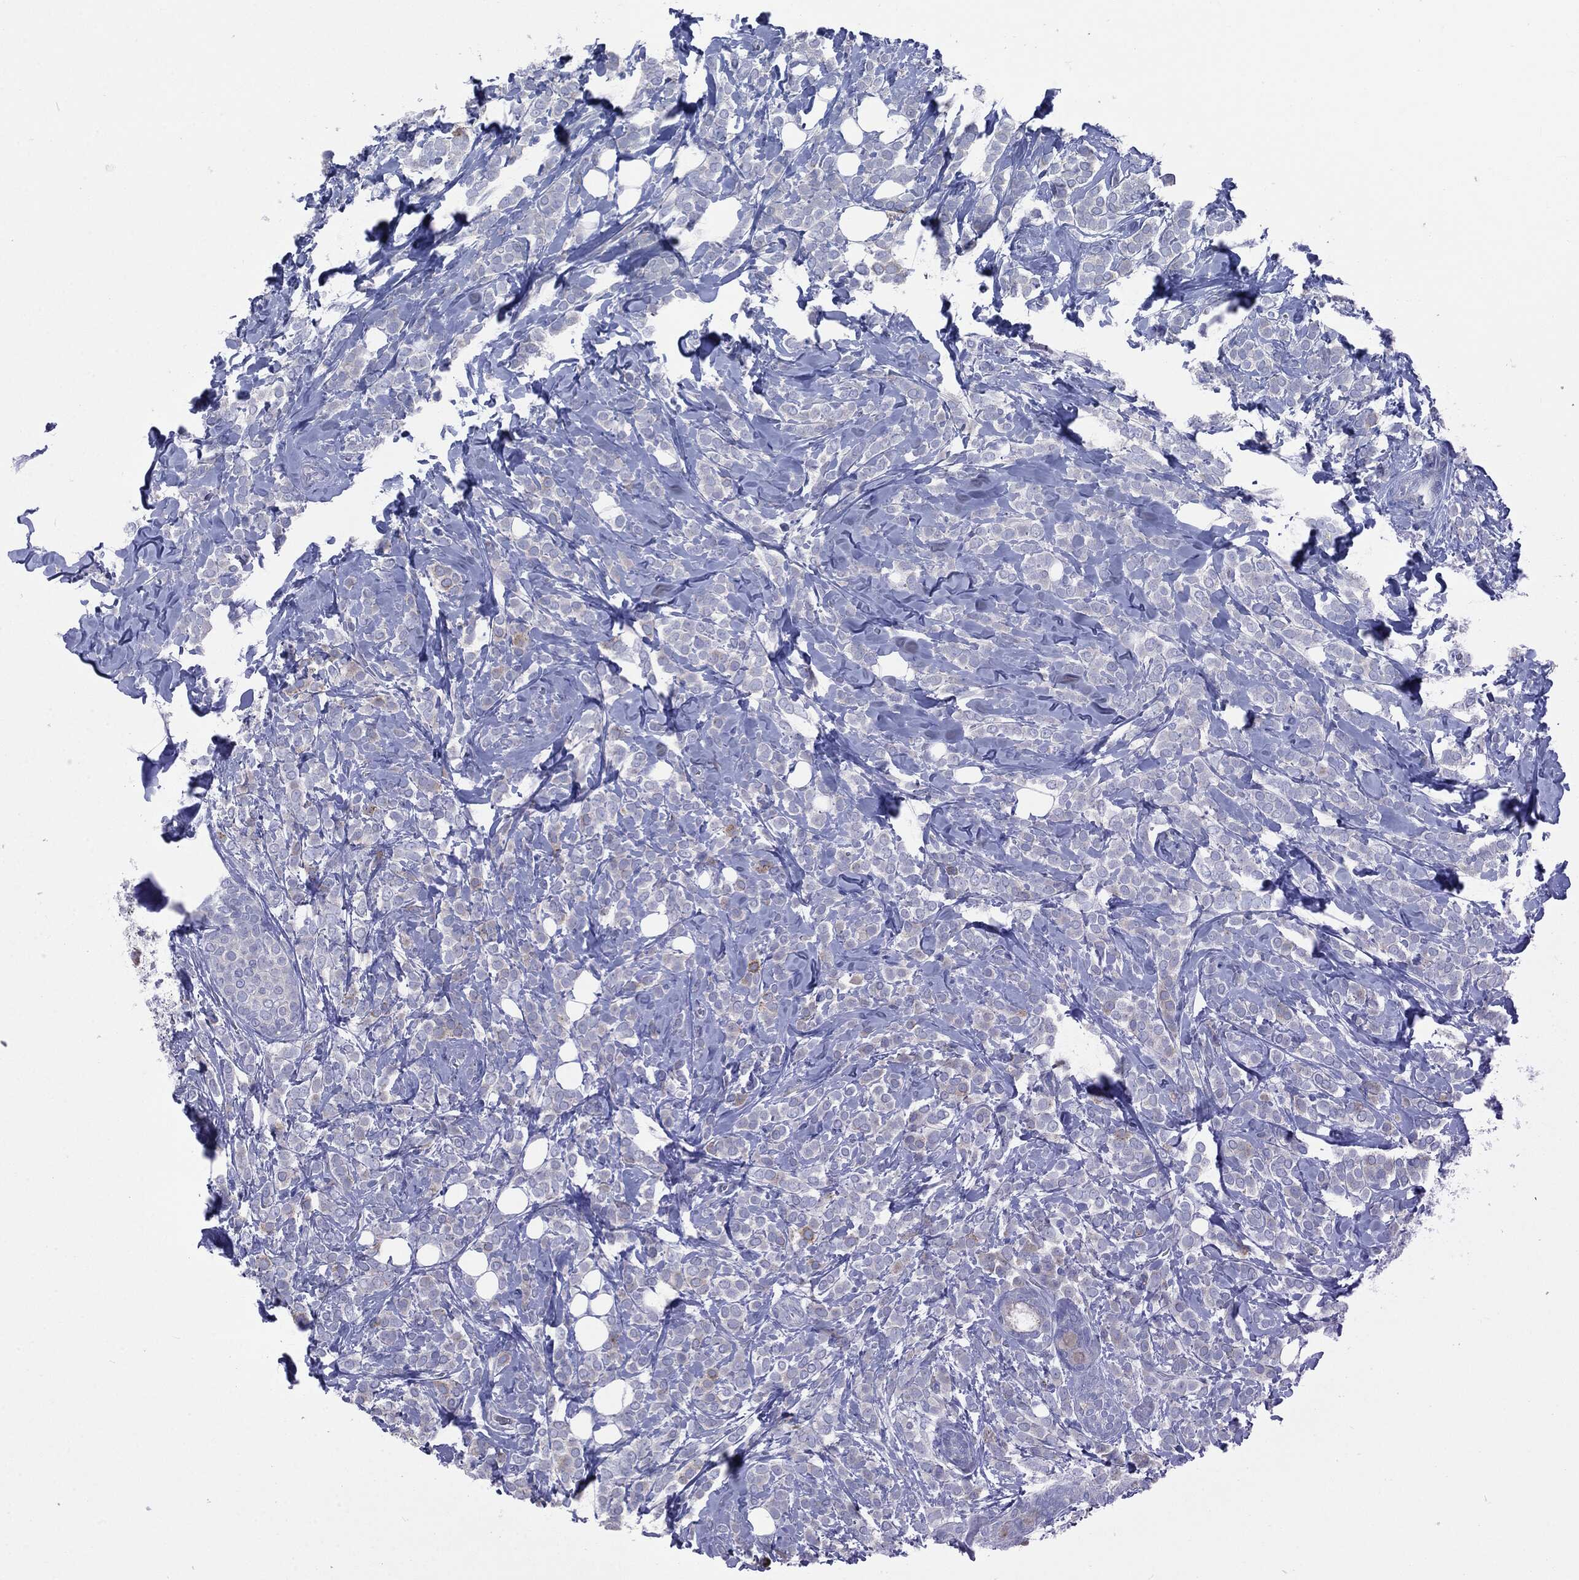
{"staining": {"intensity": "negative", "quantity": "none", "location": "none"}, "tissue": "breast cancer", "cell_type": "Tumor cells", "image_type": "cancer", "snomed": [{"axis": "morphology", "description": "Lobular carcinoma"}, {"axis": "topography", "description": "Breast"}], "caption": "Breast cancer (lobular carcinoma) stained for a protein using IHC shows no positivity tumor cells.", "gene": "CAV3", "patient": {"sex": "female", "age": 49}}